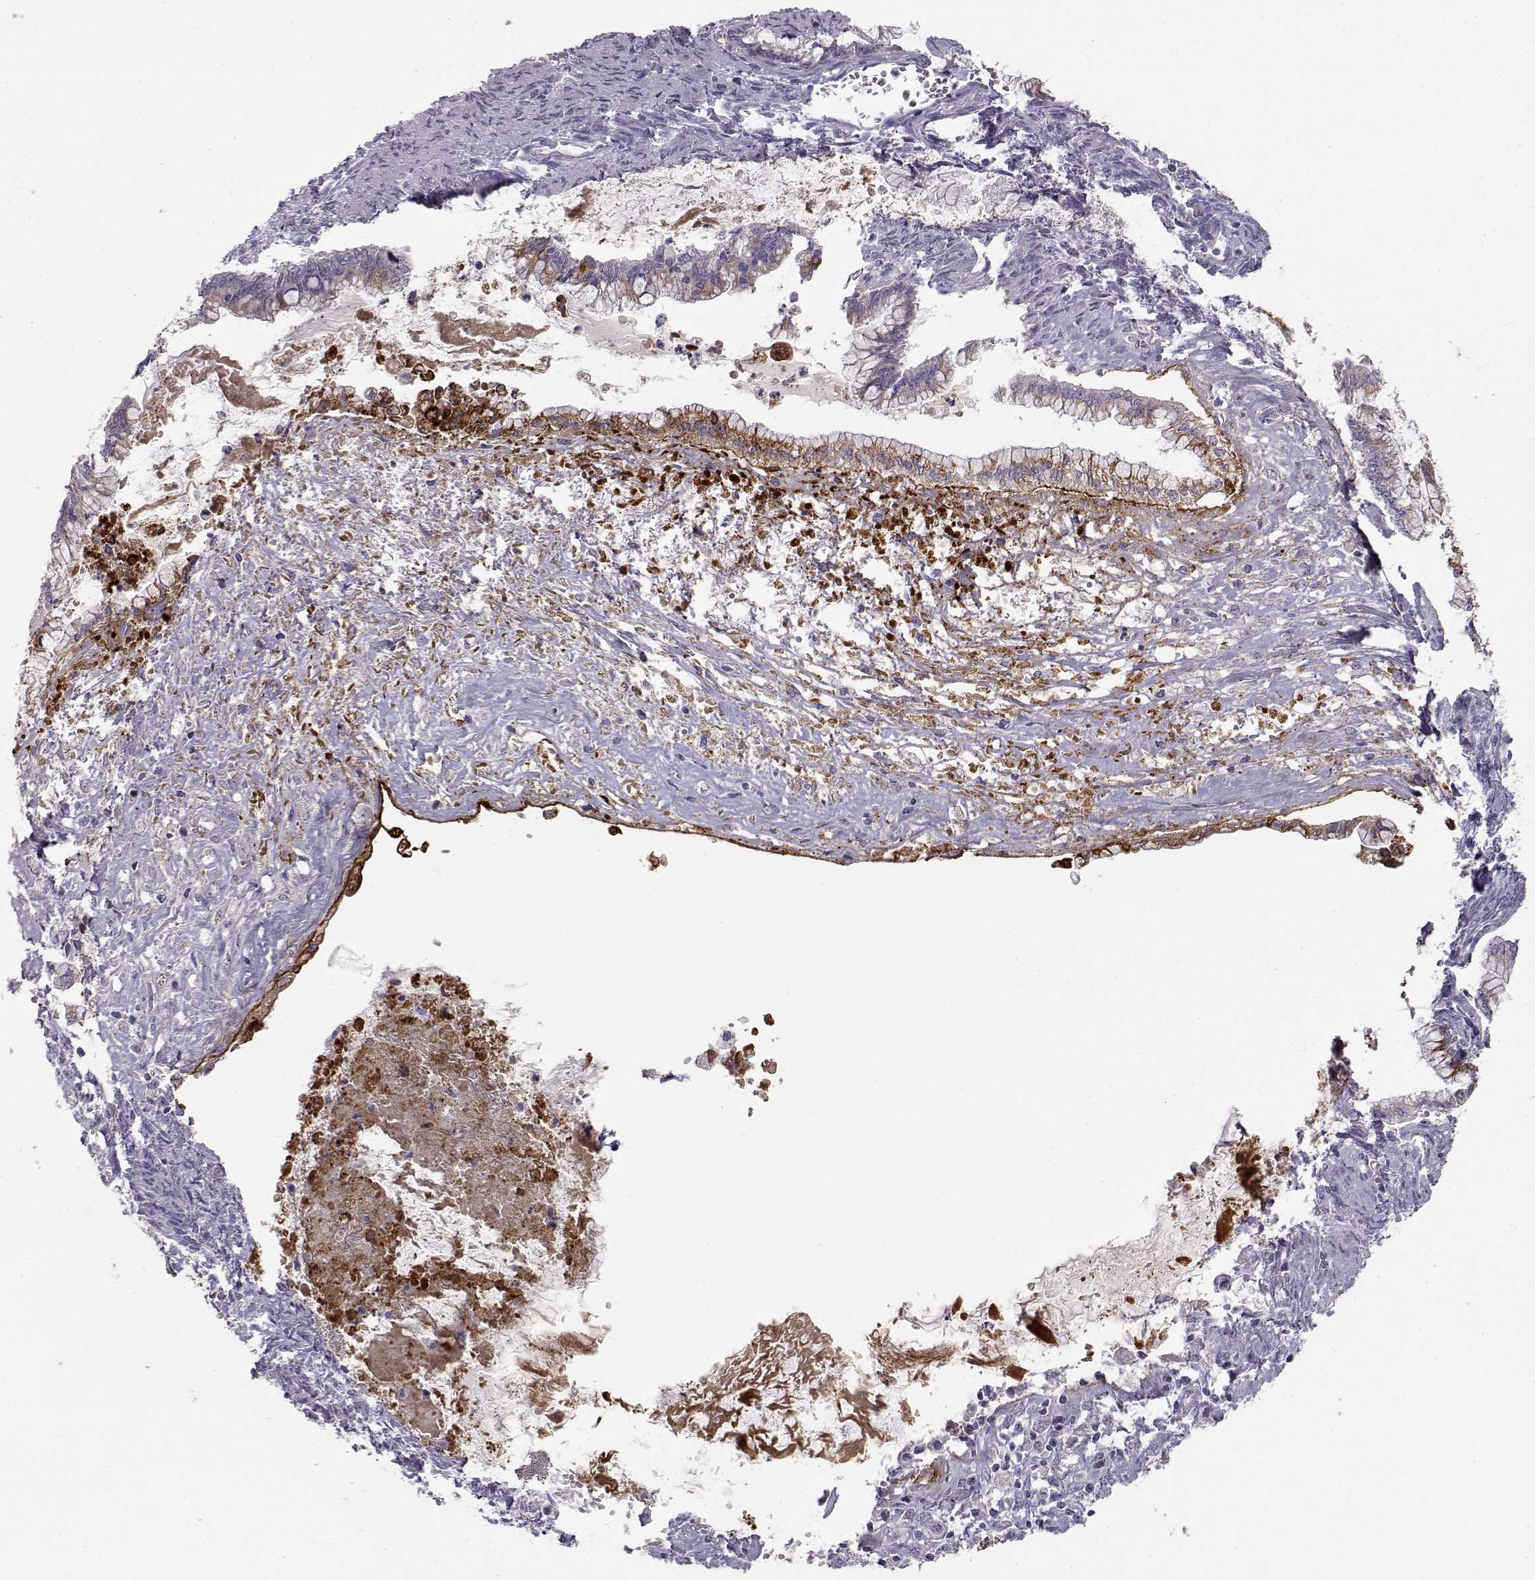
{"staining": {"intensity": "moderate", "quantity": ">75%", "location": "cytoplasmic/membranous"}, "tissue": "ovarian cancer", "cell_type": "Tumor cells", "image_type": "cancer", "snomed": [{"axis": "morphology", "description": "Cystadenocarcinoma, mucinous, NOS"}, {"axis": "topography", "description": "Ovary"}], "caption": "DAB immunohistochemical staining of ovarian mucinous cystadenocarcinoma displays moderate cytoplasmic/membranous protein positivity in approximately >75% of tumor cells.", "gene": "LAMB3", "patient": {"sex": "female", "age": 67}}